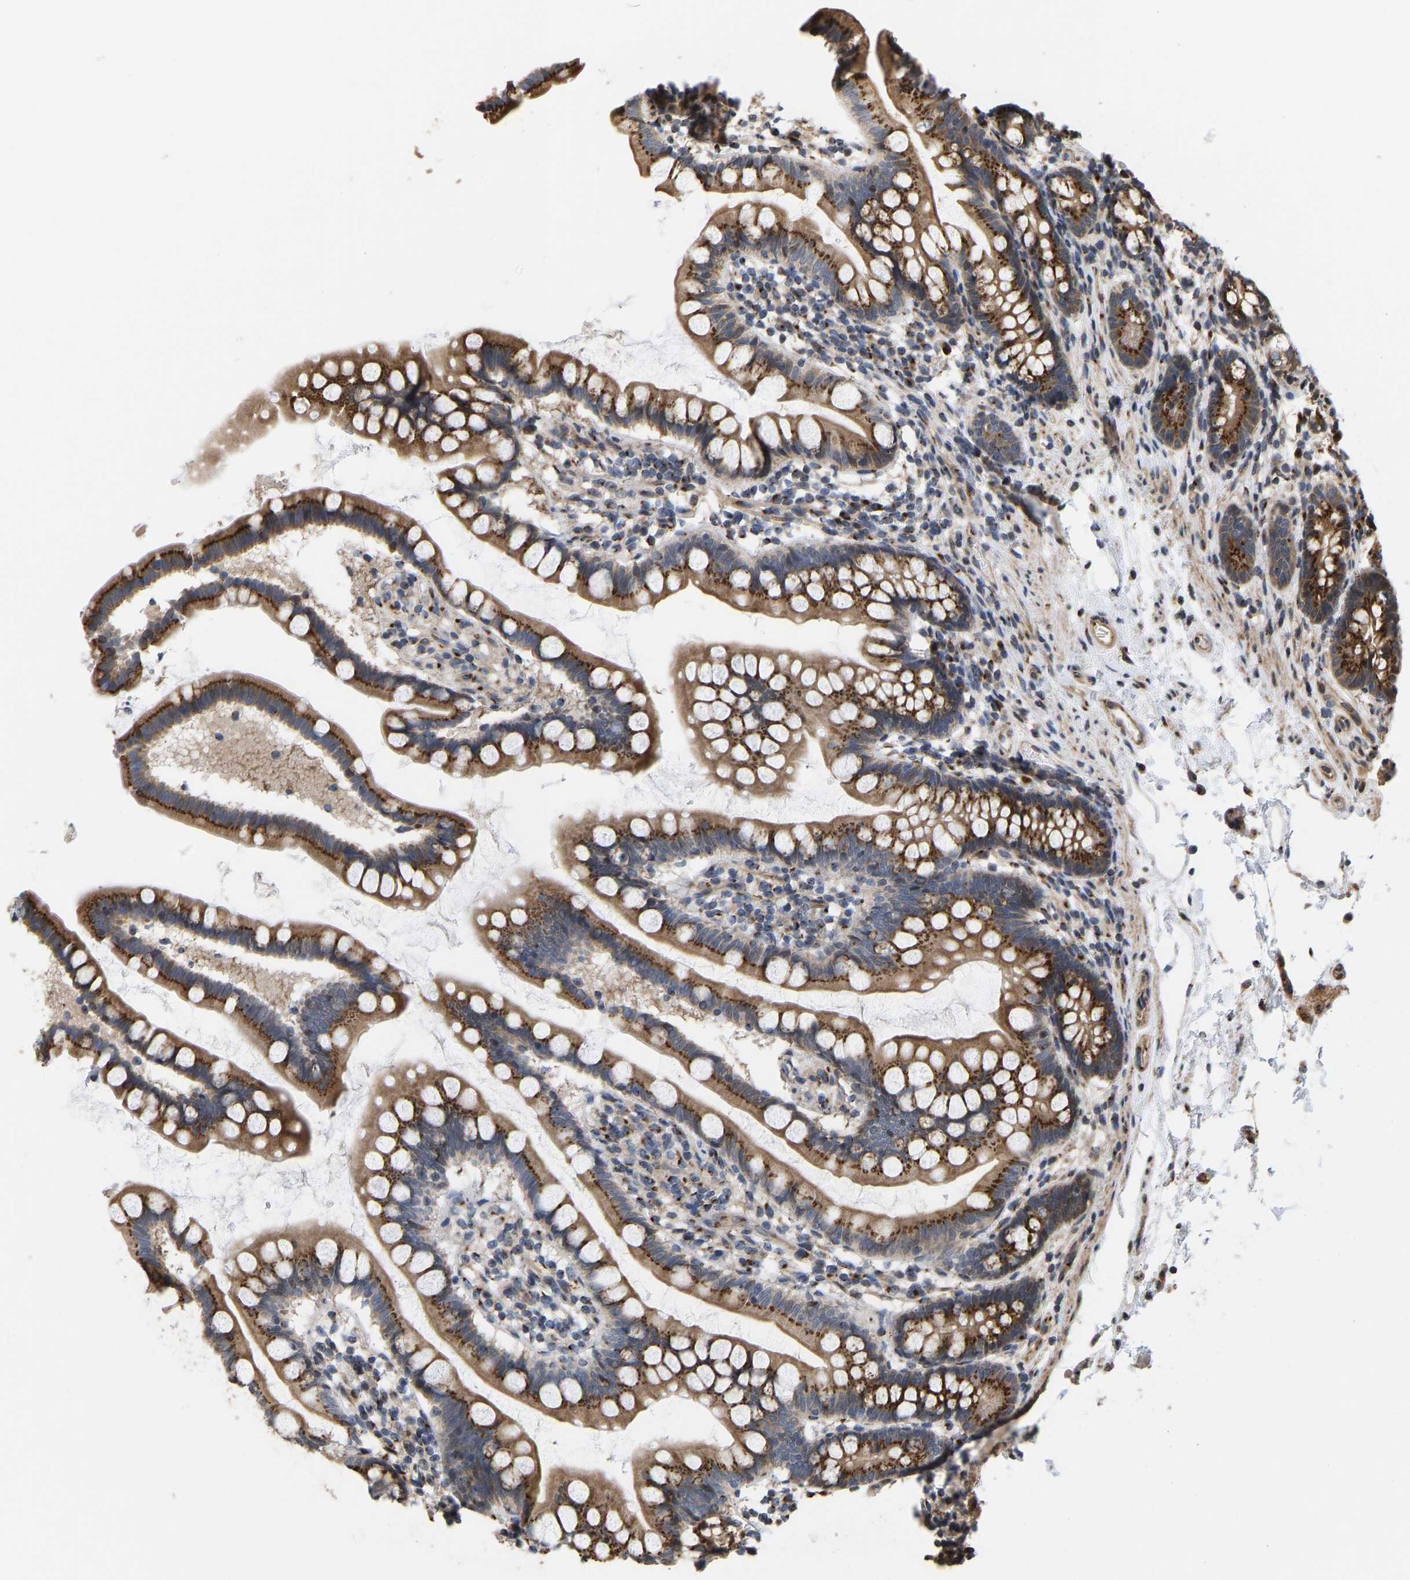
{"staining": {"intensity": "strong", "quantity": ">75%", "location": "cytoplasmic/membranous"}, "tissue": "small intestine", "cell_type": "Glandular cells", "image_type": "normal", "snomed": [{"axis": "morphology", "description": "Normal tissue, NOS"}, {"axis": "topography", "description": "Small intestine"}], "caption": "Unremarkable small intestine displays strong cytoplasmic/membranous positivity in approximately >75% of glandular cells.", "gene": "YIPF4", "patient": {"sex": "female", "age": 84}}